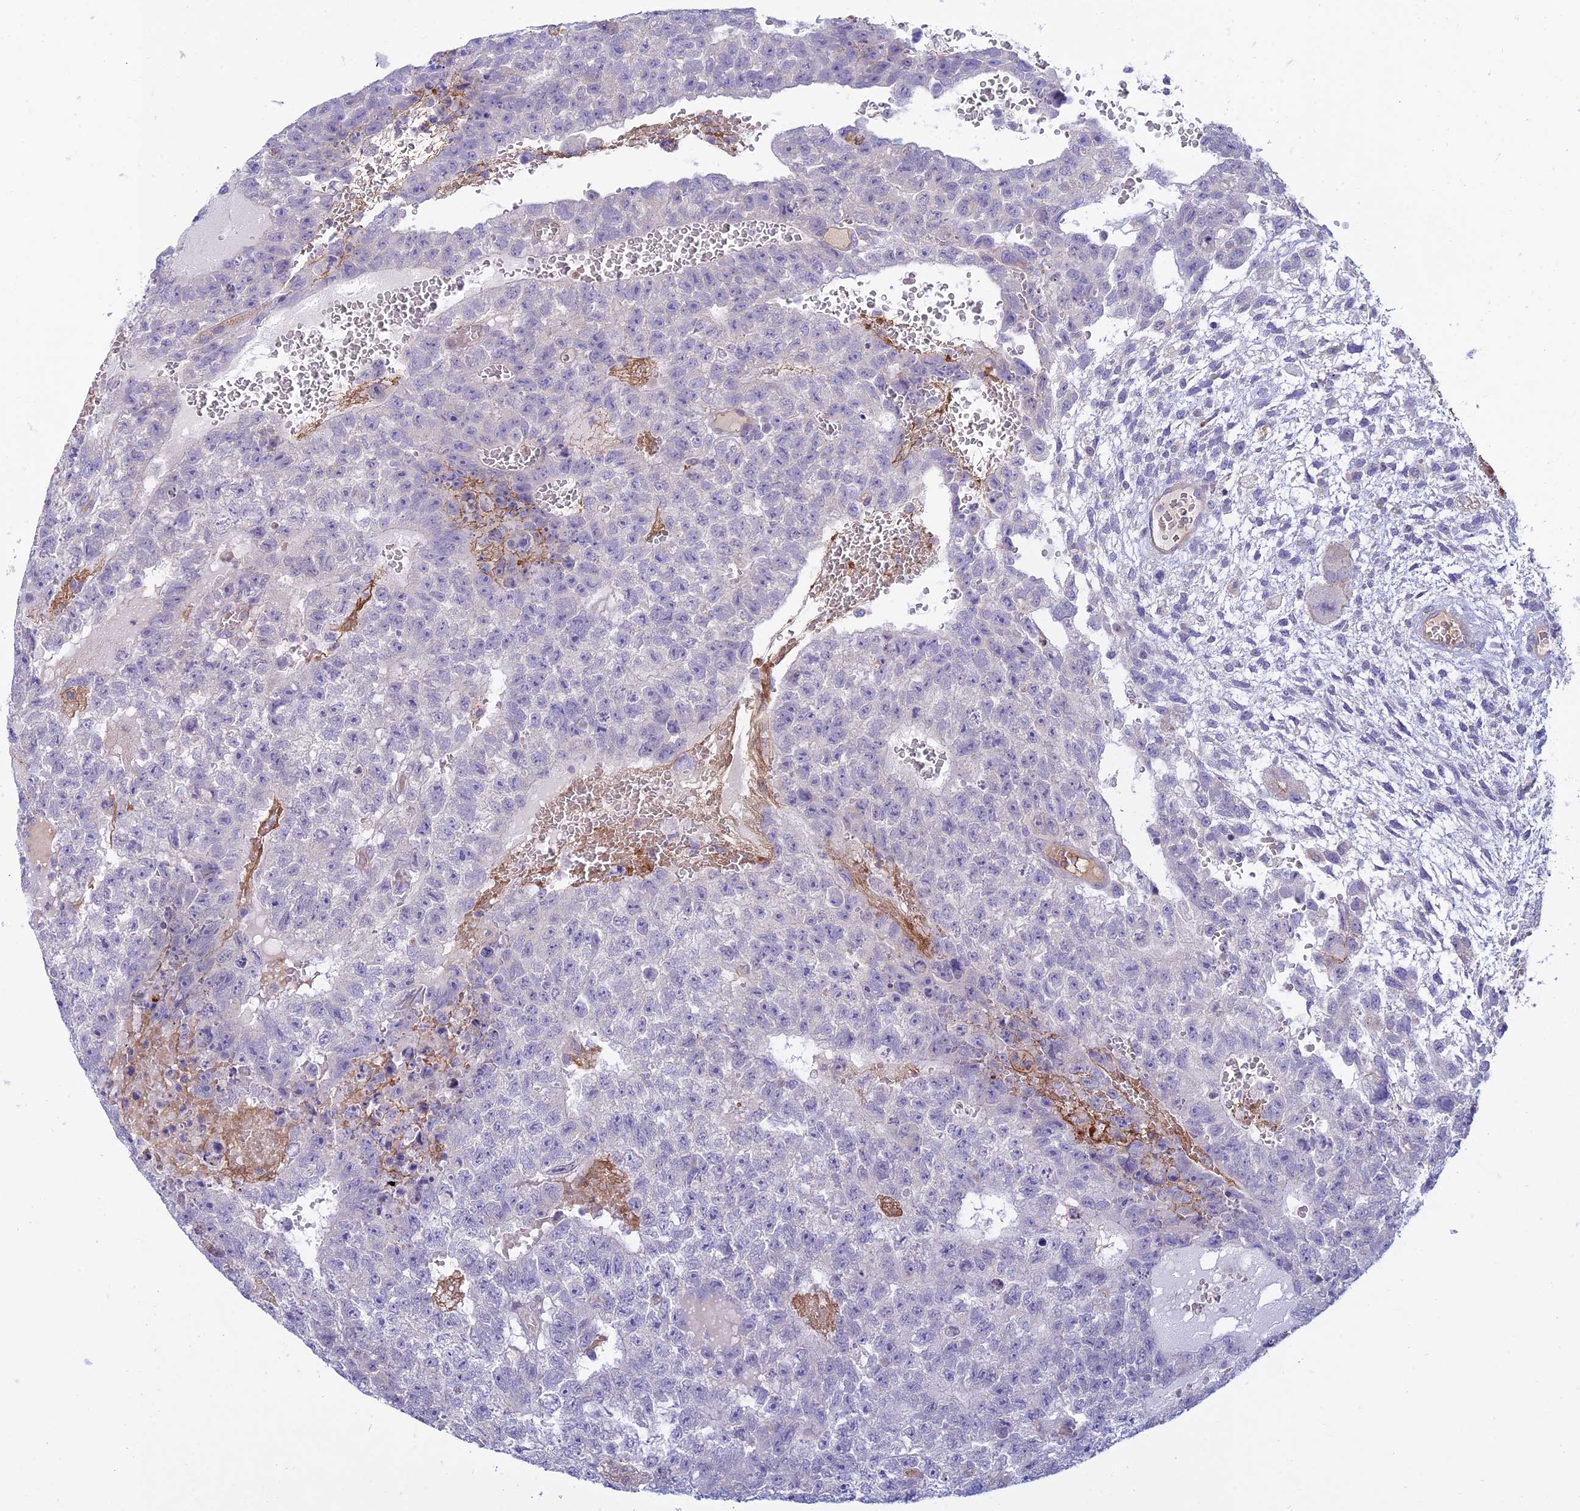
{"staining": {"intensity": "negative", "quantity": "none", "location": "none"}, "tissue": "testis cancer", "cell_type": "Tumor cells", "image_type": "cancer", "snomed": [{"axis": "morphology", "description": "Carcinoma, Embryonal, NOS"}, {"axis": "topography", "description": "Testis"}], "caption": "This is an immunohistochemistry micrograph of human testis cancer (embryonal carcinoma). There is no positivity in tumor cells.", "gene": "DUS2", "patient": {"sex": "male", "age": 26}}